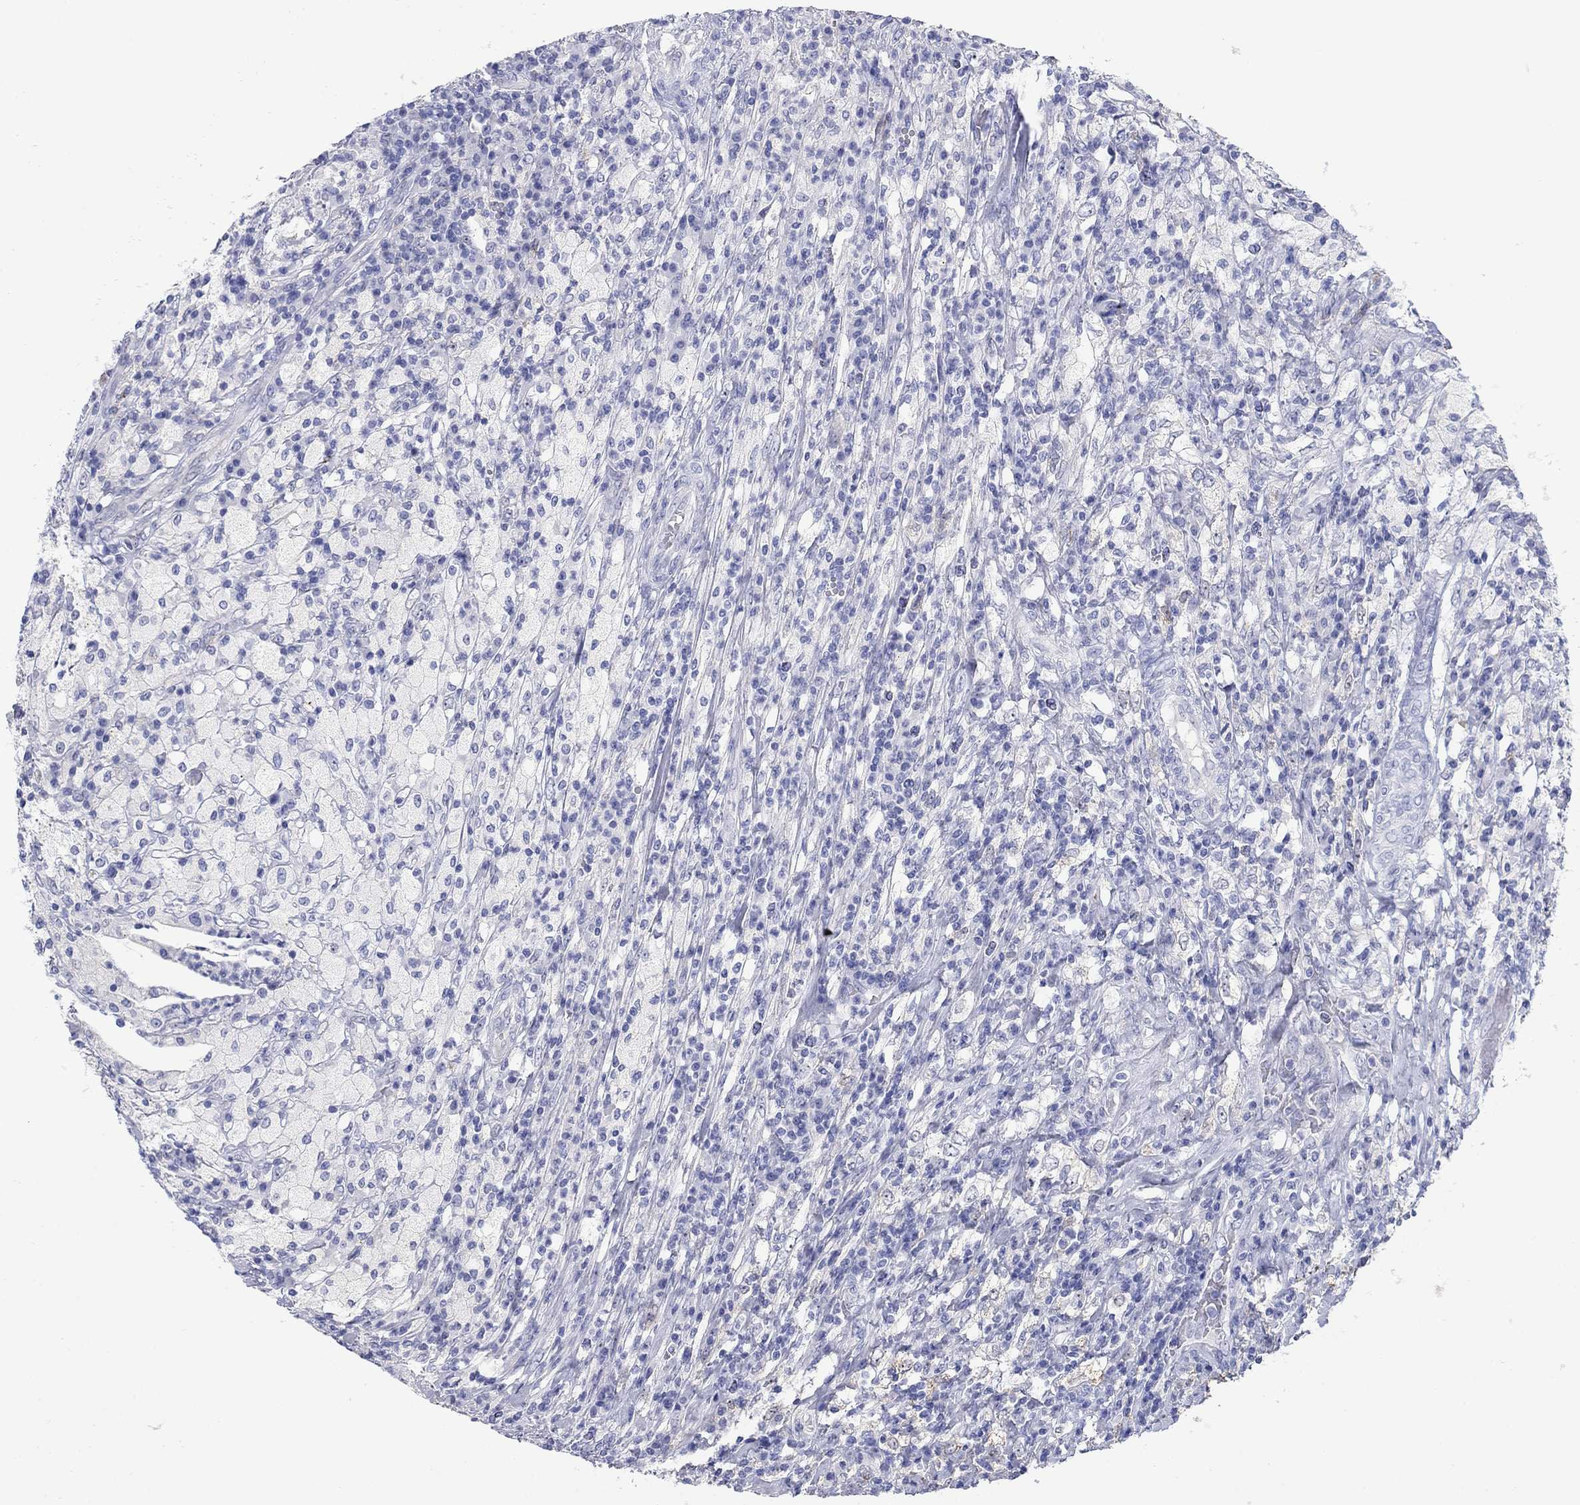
{"staining": {"intensity": "negative", "quantity": "none", "location": "none"}, "tissue": "testis cancer", "cell_type": "Tumor cells", "image_type": "cancer", "snomed": [{"axis": "morphology", "description": "Necrosis, NOS"}, {"axis": "morphology", "description": "Carcinoma, Embryonal, NOS"}, {"axis": "topography", "description": "Testis"}], "caption": "An image of testis cancer (embryonal carcinoma) stained for a protein shows no brown staining in tumor cells.", "gene": "AKR1C2", "patient": {"sex": "male", "age": 19}}